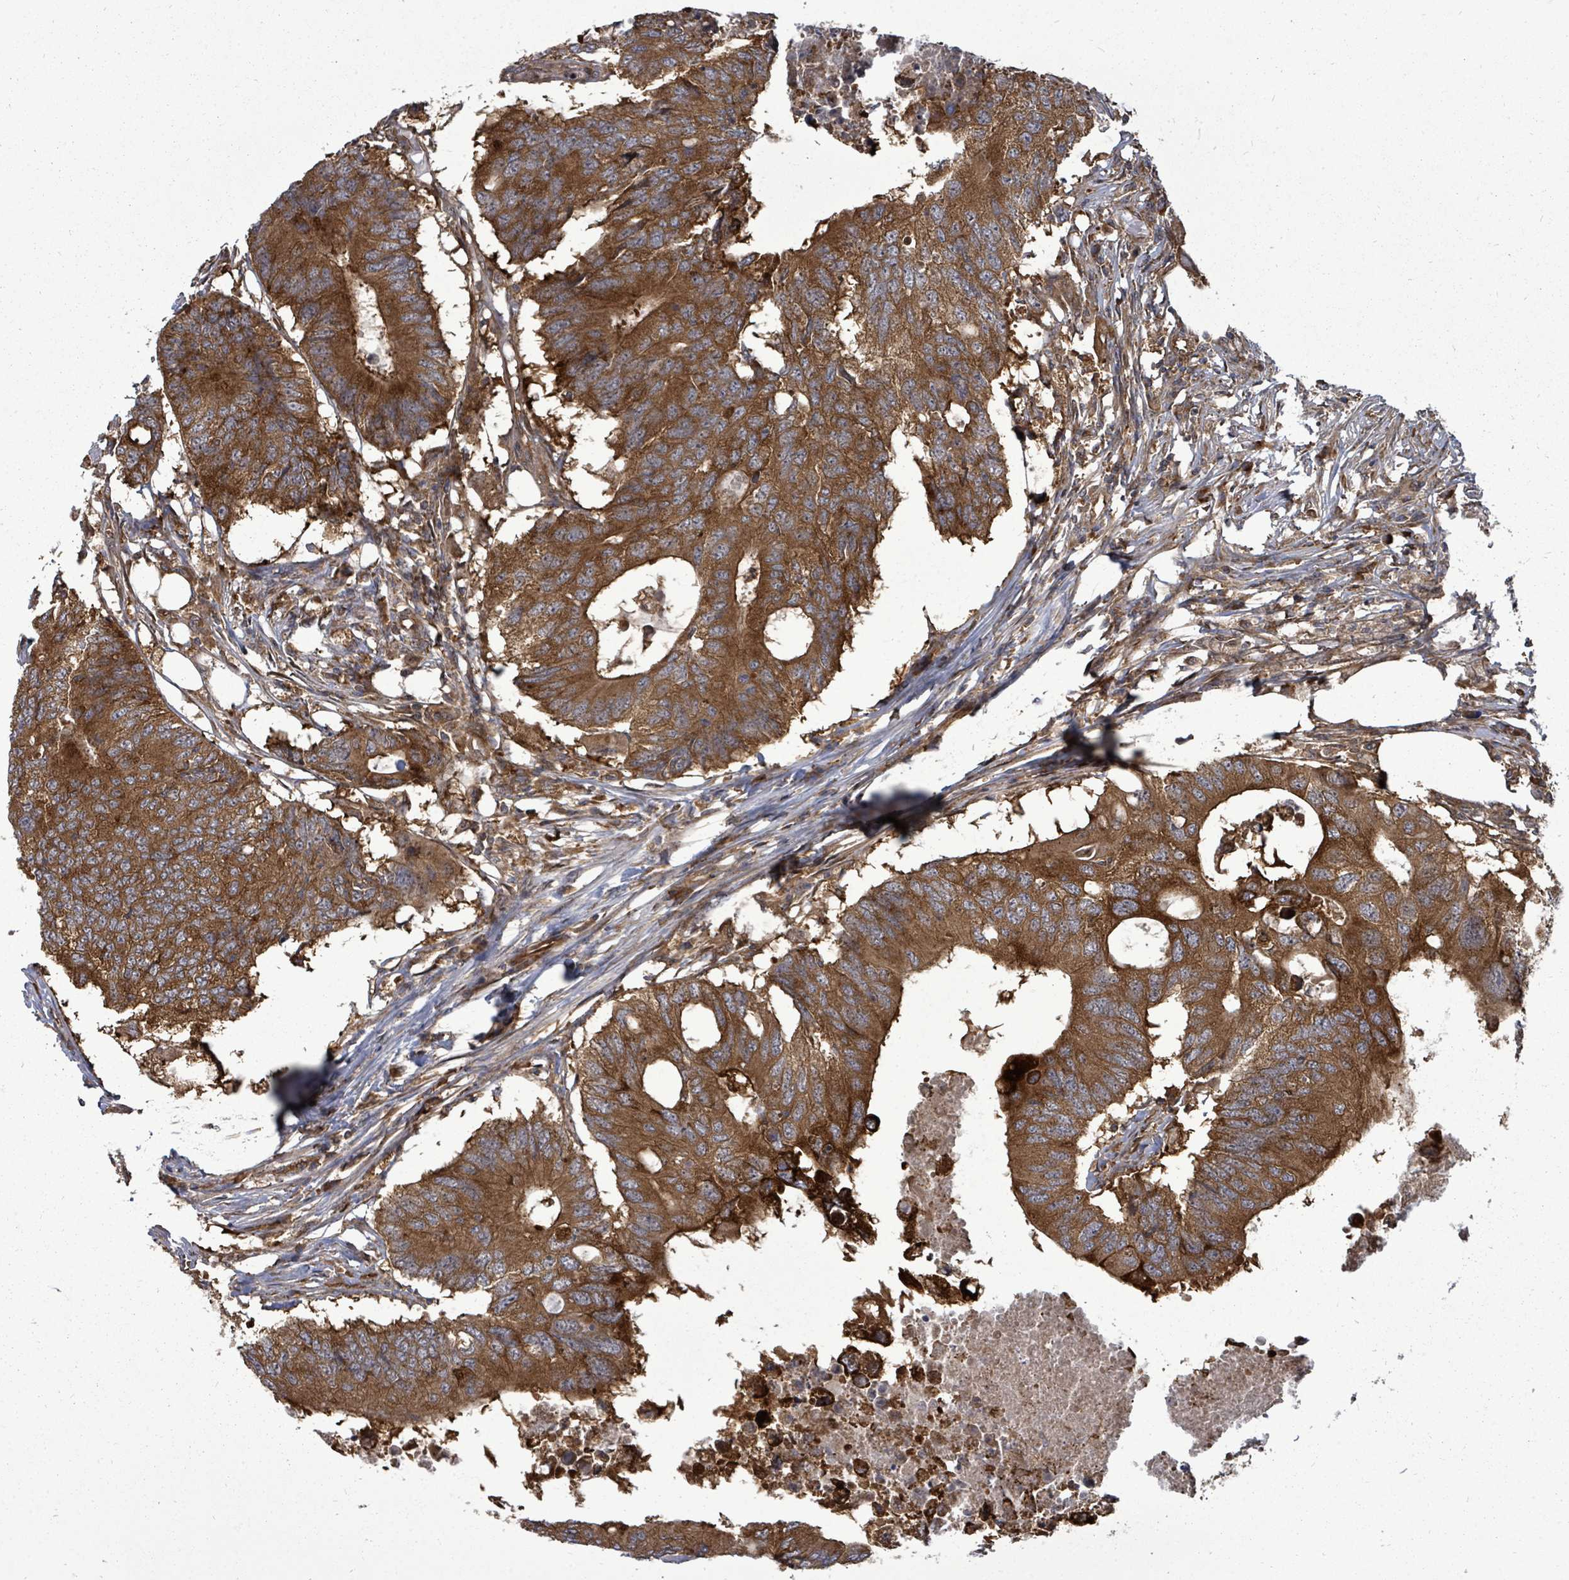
{"staining": {"intensity": "strong", "quantity": ">75%", "location": "cytoplasmic/membranous"}, "tissue": "colorectal cancer", "cell_type": "Tumor cells", "image_type": "cancer", "snomed": [{"axis": "morphology", "description": "Adenocarcinoma, NOS"}, {"axis": "topography", "description": "Colon"}], "caption": "Protein expression analysis of human colorectal adenocarcinoma reveals strong cytoplasmic/membranous staining in approximately >75% of tumor cells. (DAB (3,3'-diaminobenzidine) = brown stain, brightfield microscopy at high magnification).", "gene": "EIF3C", "patient": {"sex": "male", "age": 71}}